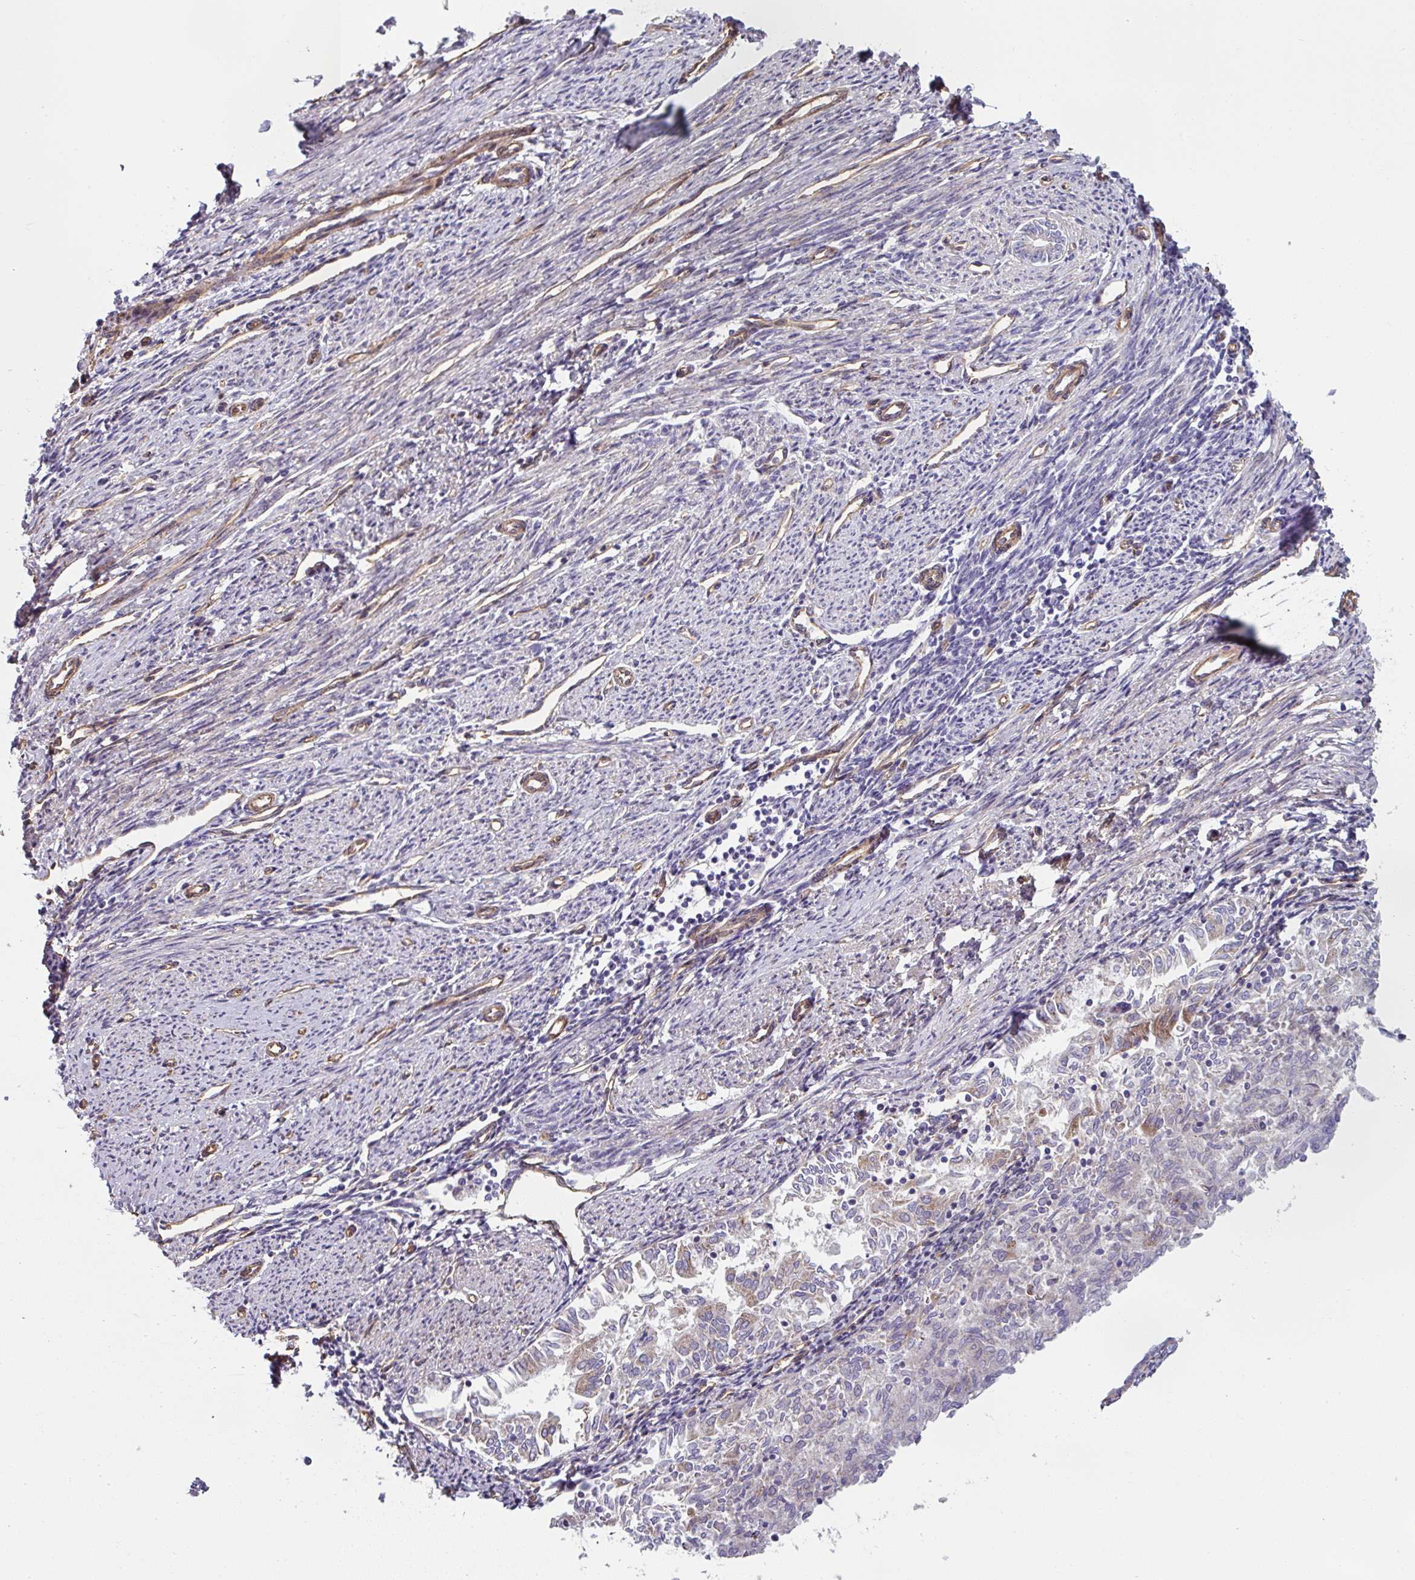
{"staining": {"intensity": "weak", "quantity": "<25%", "location": "cytoplasmic/membranous"}, "tissue": "endometrial cancer", "cell_type": "Tumor cells", "image_type": "cancer", "snomed": [{"axis": "morphology", "description": "Adenocarcinoma, NOS"}, {"axis": "topography", "description": "Endometrium"}], "caption": "Endometrial cancer (adenocarcinoma) was stained to show a protein in brown. There is no significant positivity in tumor cells.", "gene": "ANKUB1", "patient": {"sex": "female", "age": 79}}